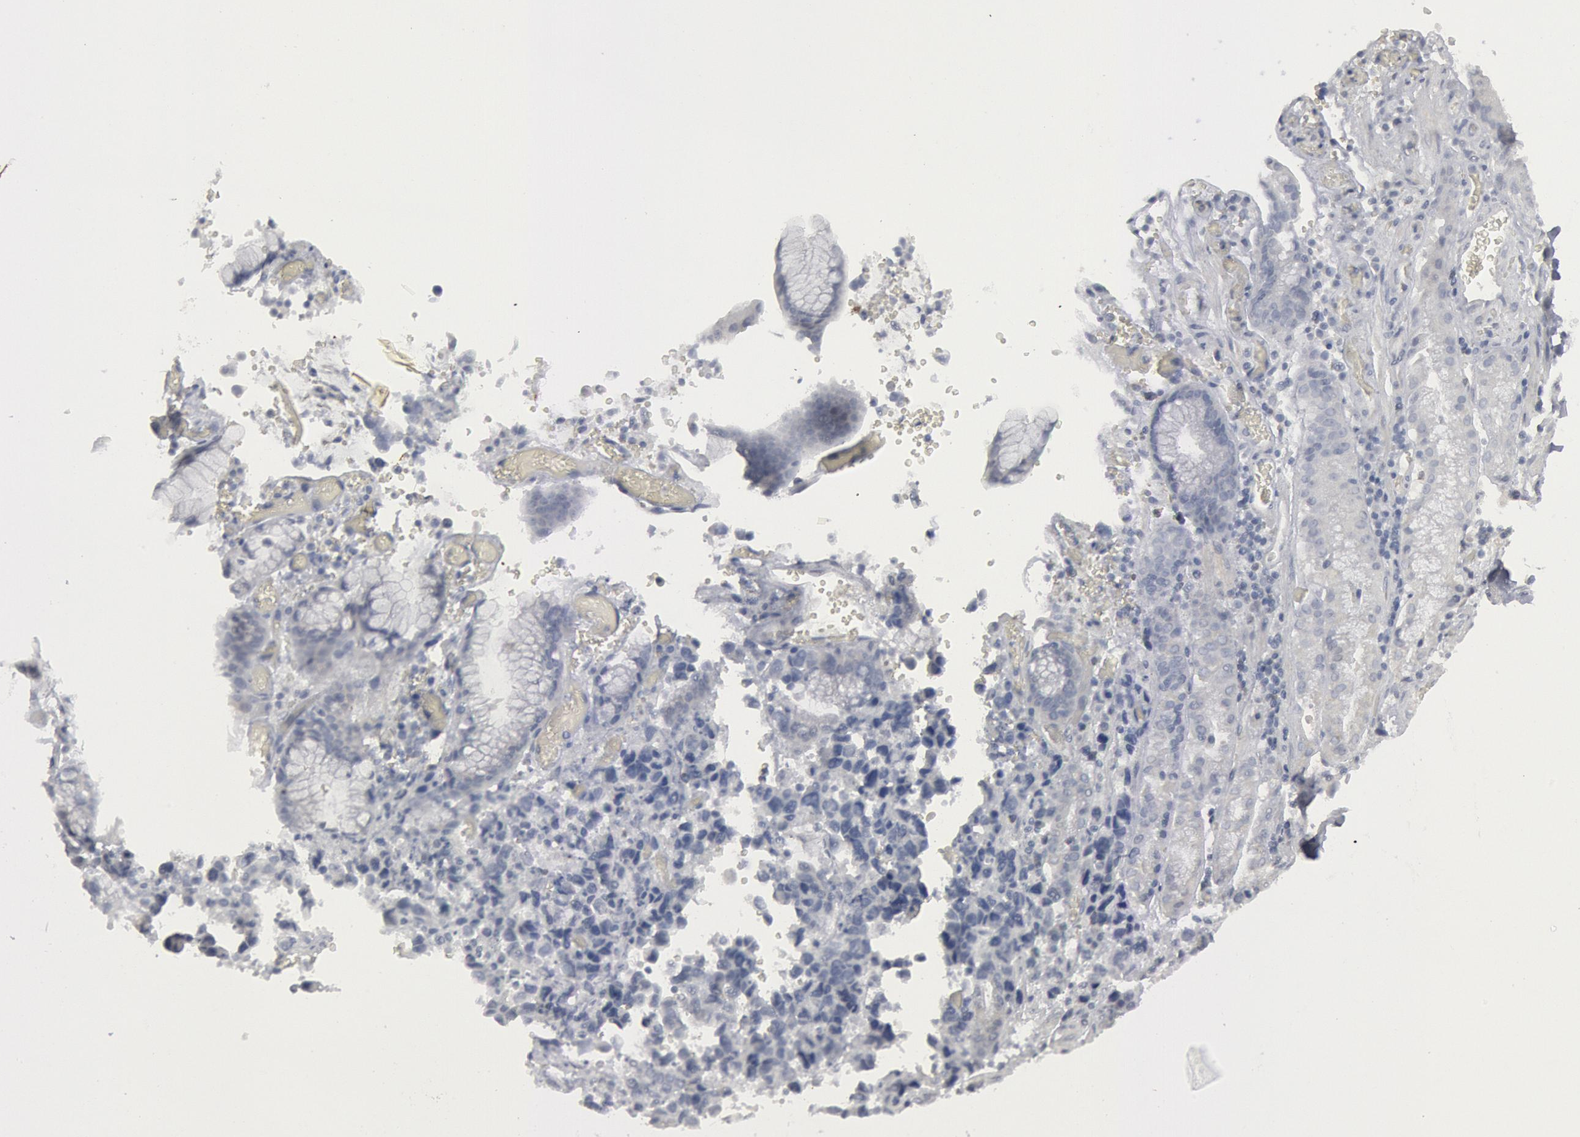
{"staining": {"intensity": "negative", "quantity": "none", "location": "none"}, "tissue": "stomach cancer", "cell_type": "Tumor cells", "image_type": "cancer", "snomed": [{"axis": "morphology", "description": "Adenocarcinoma, NOS"}, {"axis": "topography", "description": "Stomach, upper"}], "caption": "DAB (3,3'-diaminobenzidine) immunohistochemical staining of stomach cancer displays no significant staining in tumor cells. (Brightfield microscopy of DAB IHC at high magnification).", "gene": "DMC1", "patient": {"sex": "male", "age": 71}}